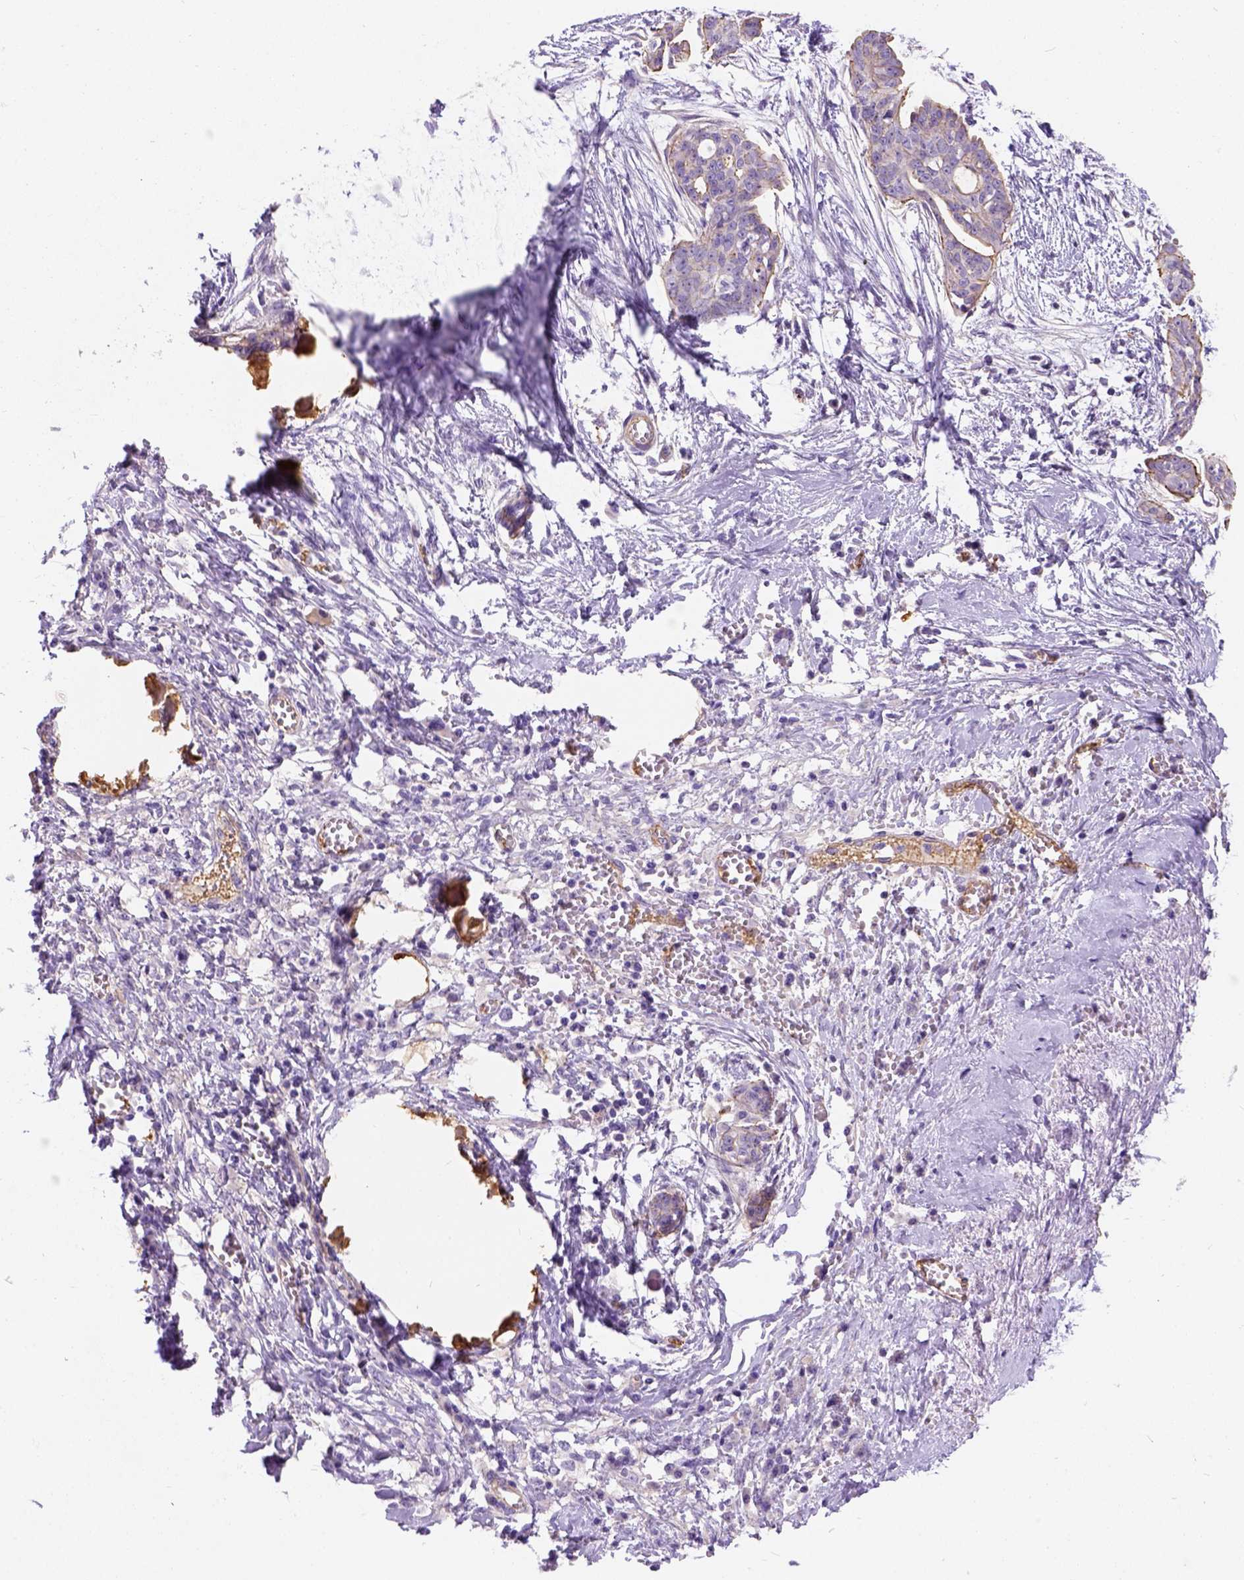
{"staining": {"intensity": "moderate", "quantity": "<25%", "location": "cytoplasmic/membranous"}, "tissue": "ovarian cancer", "cell_type": "Tumor cells", "image_type": "cancer", "snomed": [{"axis": "morphology", "description": "Cystadenocarcinoma, serous, NOS"}, {"axis": "topography", "description": "Ovary"}], "caption": "Serous cystadenocarcinoma (ovarian) tissue exhibits moderate cytoplasmic/membranous expression in approximately <25% of tumor cells", "gene": "PHF7", "patient": {"sex": "female", "age": 71}}